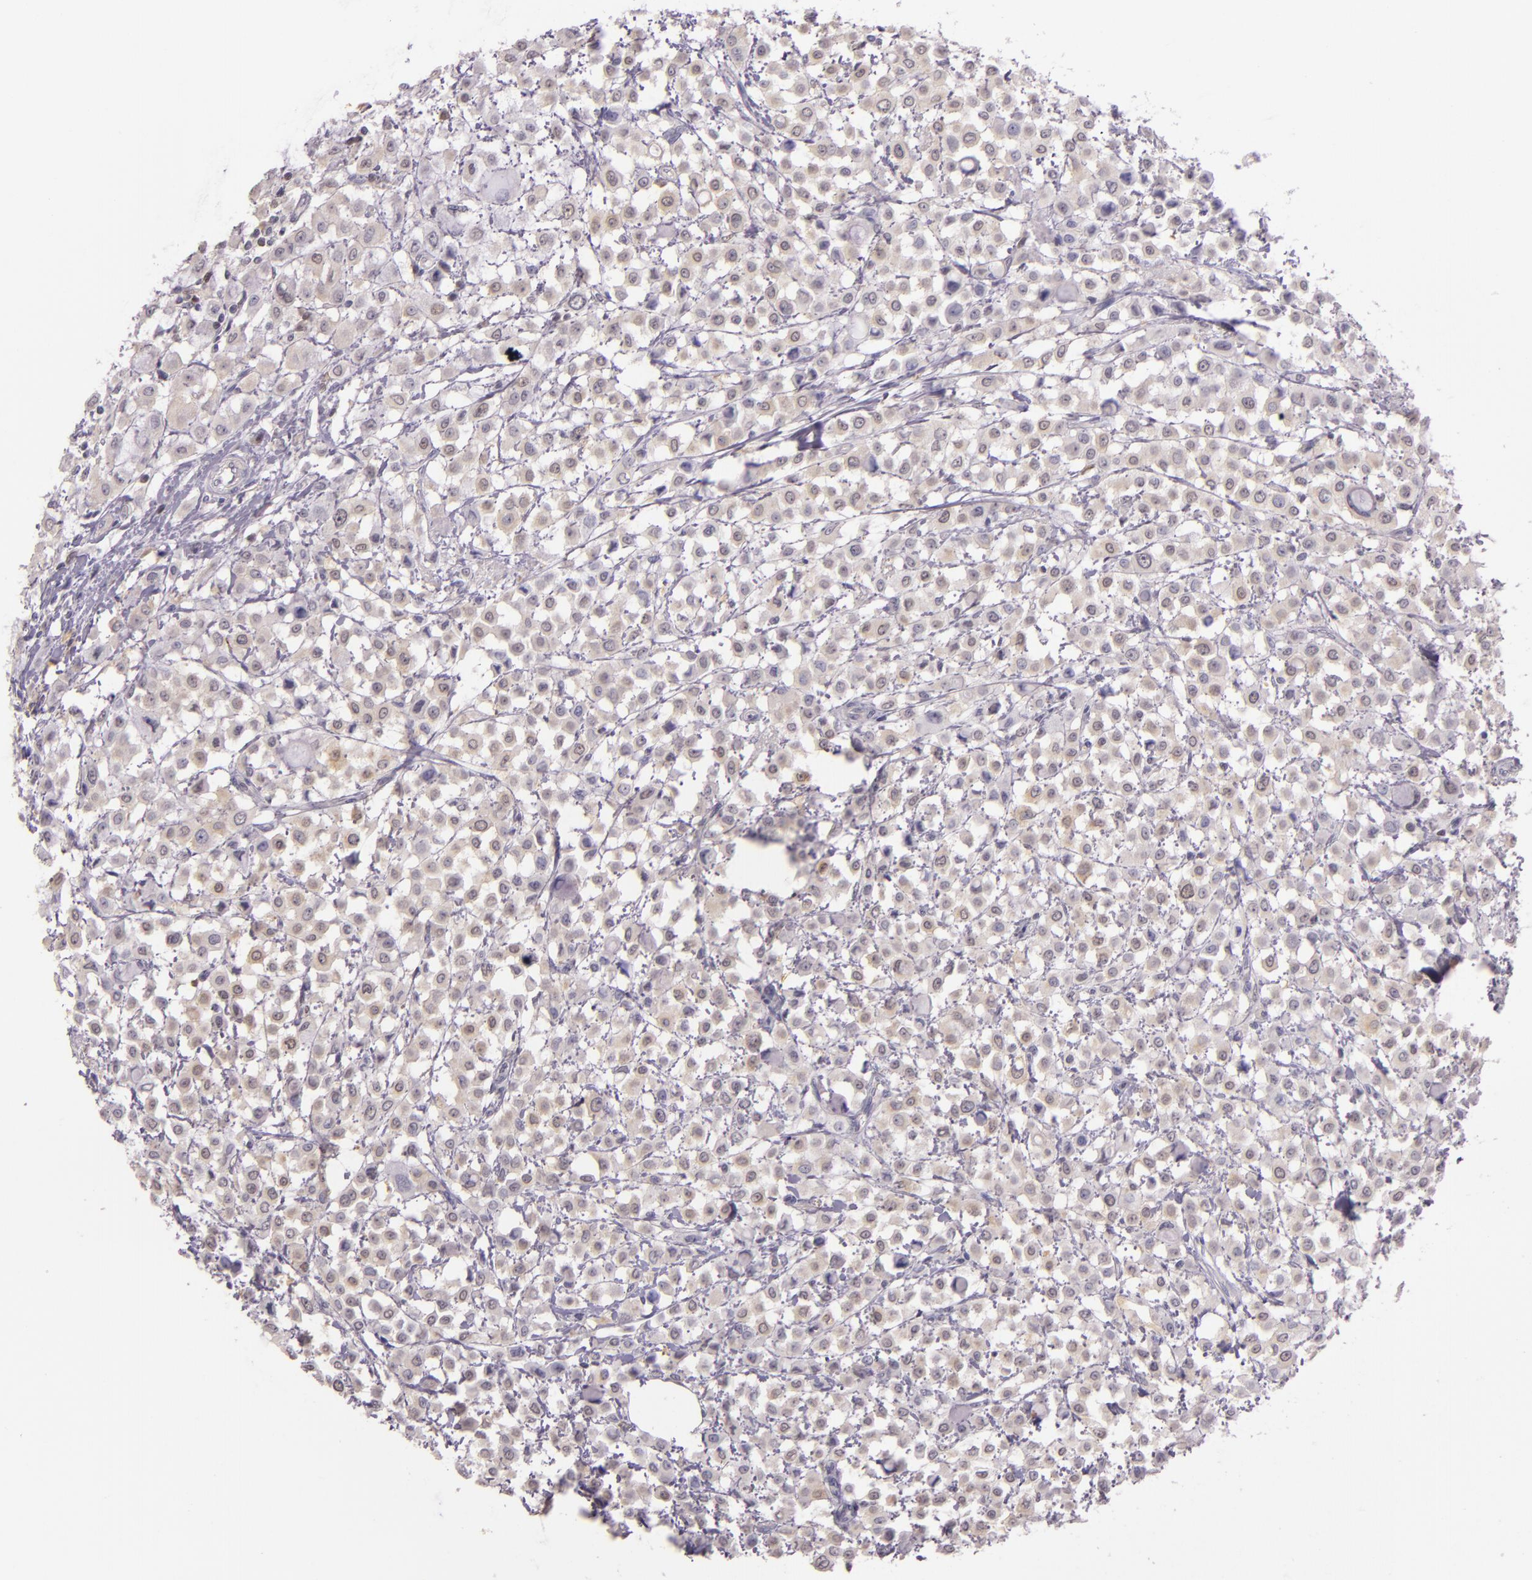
{"staining": {"intensity": "weak", "quantity": "25%-75%", "location": "cytoplasmic/membranous,nuclear"}, "tissue": "breast cancer", "cell_type": "Tumor cells", "image_type": "cancer", "snomed": [{"axis": "morphology", "description": "Lobular carcinoma"}, {"axis": "topography", "description": "Breast"}], "caption": "DAB immunohistochemical staining of breast lobular carcinoma exhibits weak cytoplasmic/membranous and nuclear protein staining in about 25%-75% of tumor cells.", "gene": "HSPA8", "patient": {"sex": "female", "age": 85}}